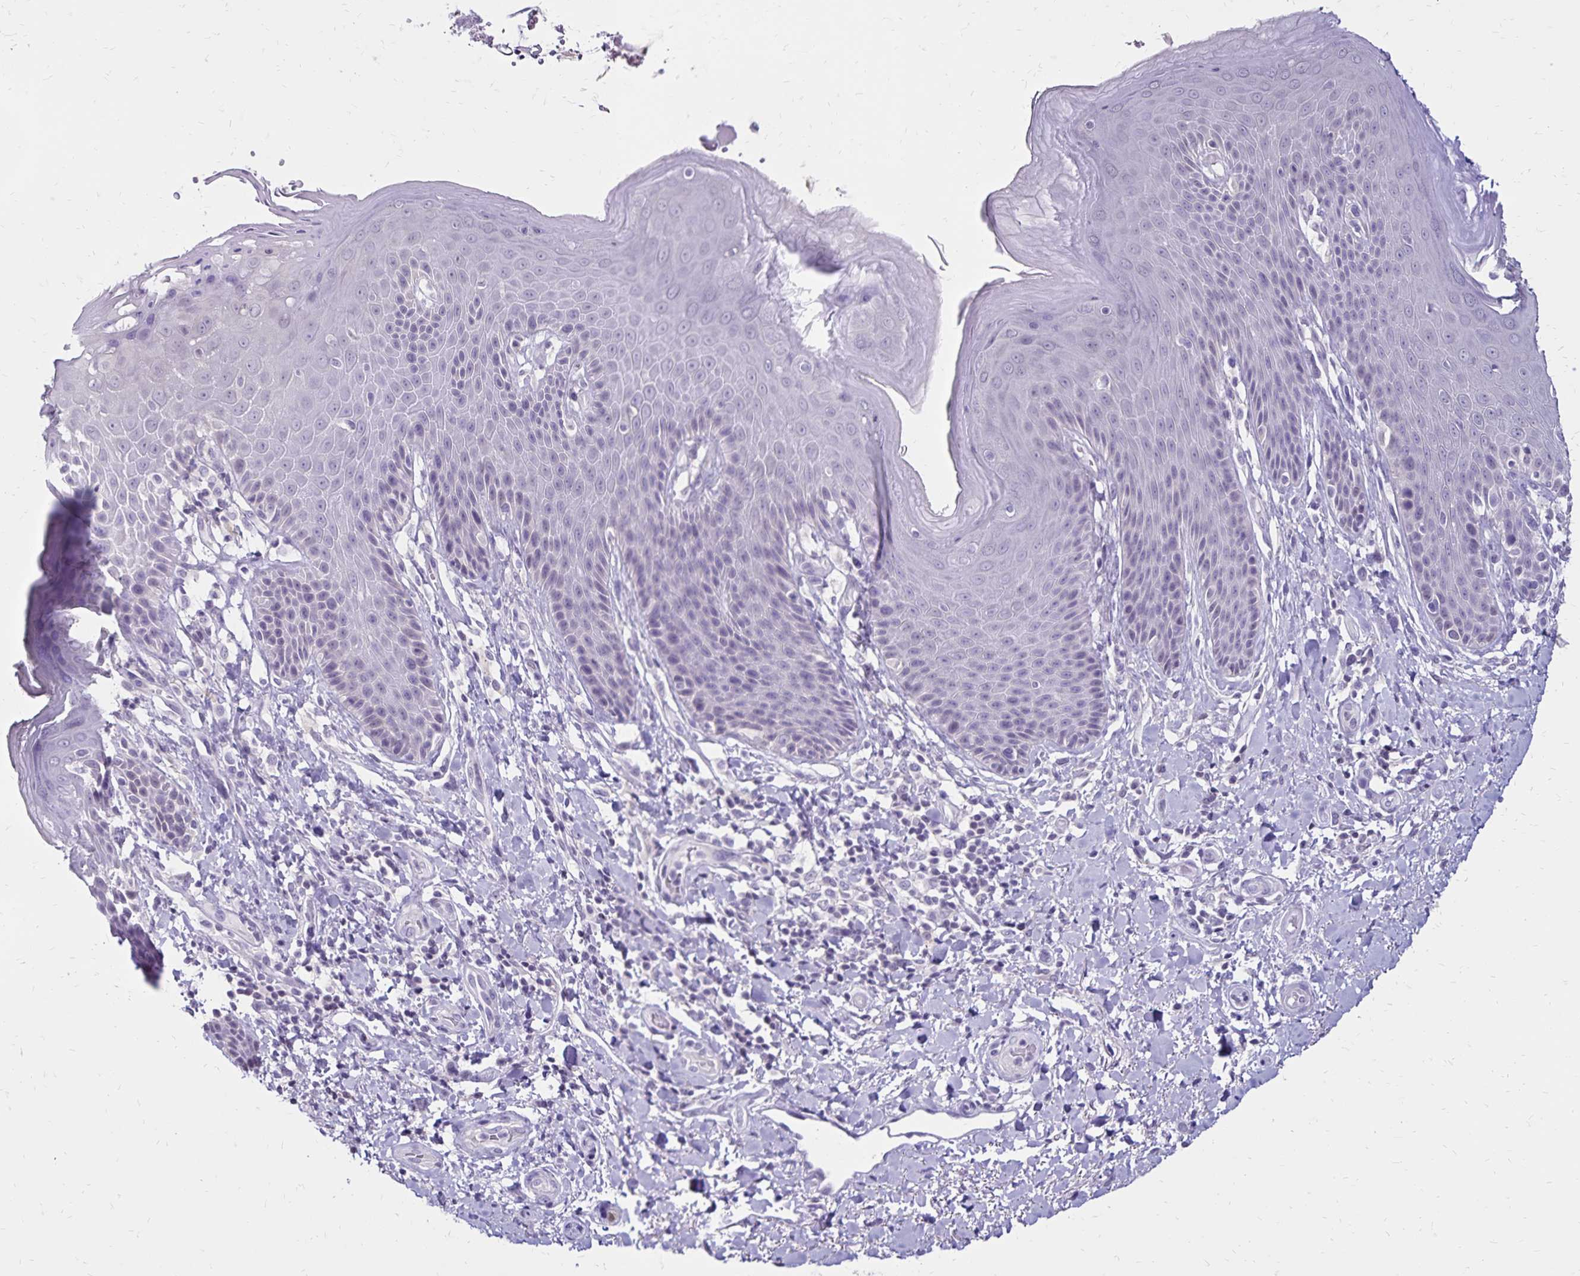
{"staining": {"intensity": "negative", "quantity": "none", "location": "none"}, "tissue": "skin", "cell_type": "Epidermal cells", "image_type": "normal", "snomed": [{"axis": "morphology", "description": "Normal tissue, NOS"}, {"axis": "topography", "description": "Anal"}, {"axis": "topography", "description": "Peripheral nerve tissue"}], "caption": "IHC image of unremarkable human skin stained for a protein (brown), which reveals no expression in epidermal cells. (IHC, brightfield microscopy, high magnification).", "gene": "SH3GL3", "patient": {"sex": "male", "age": 51}}